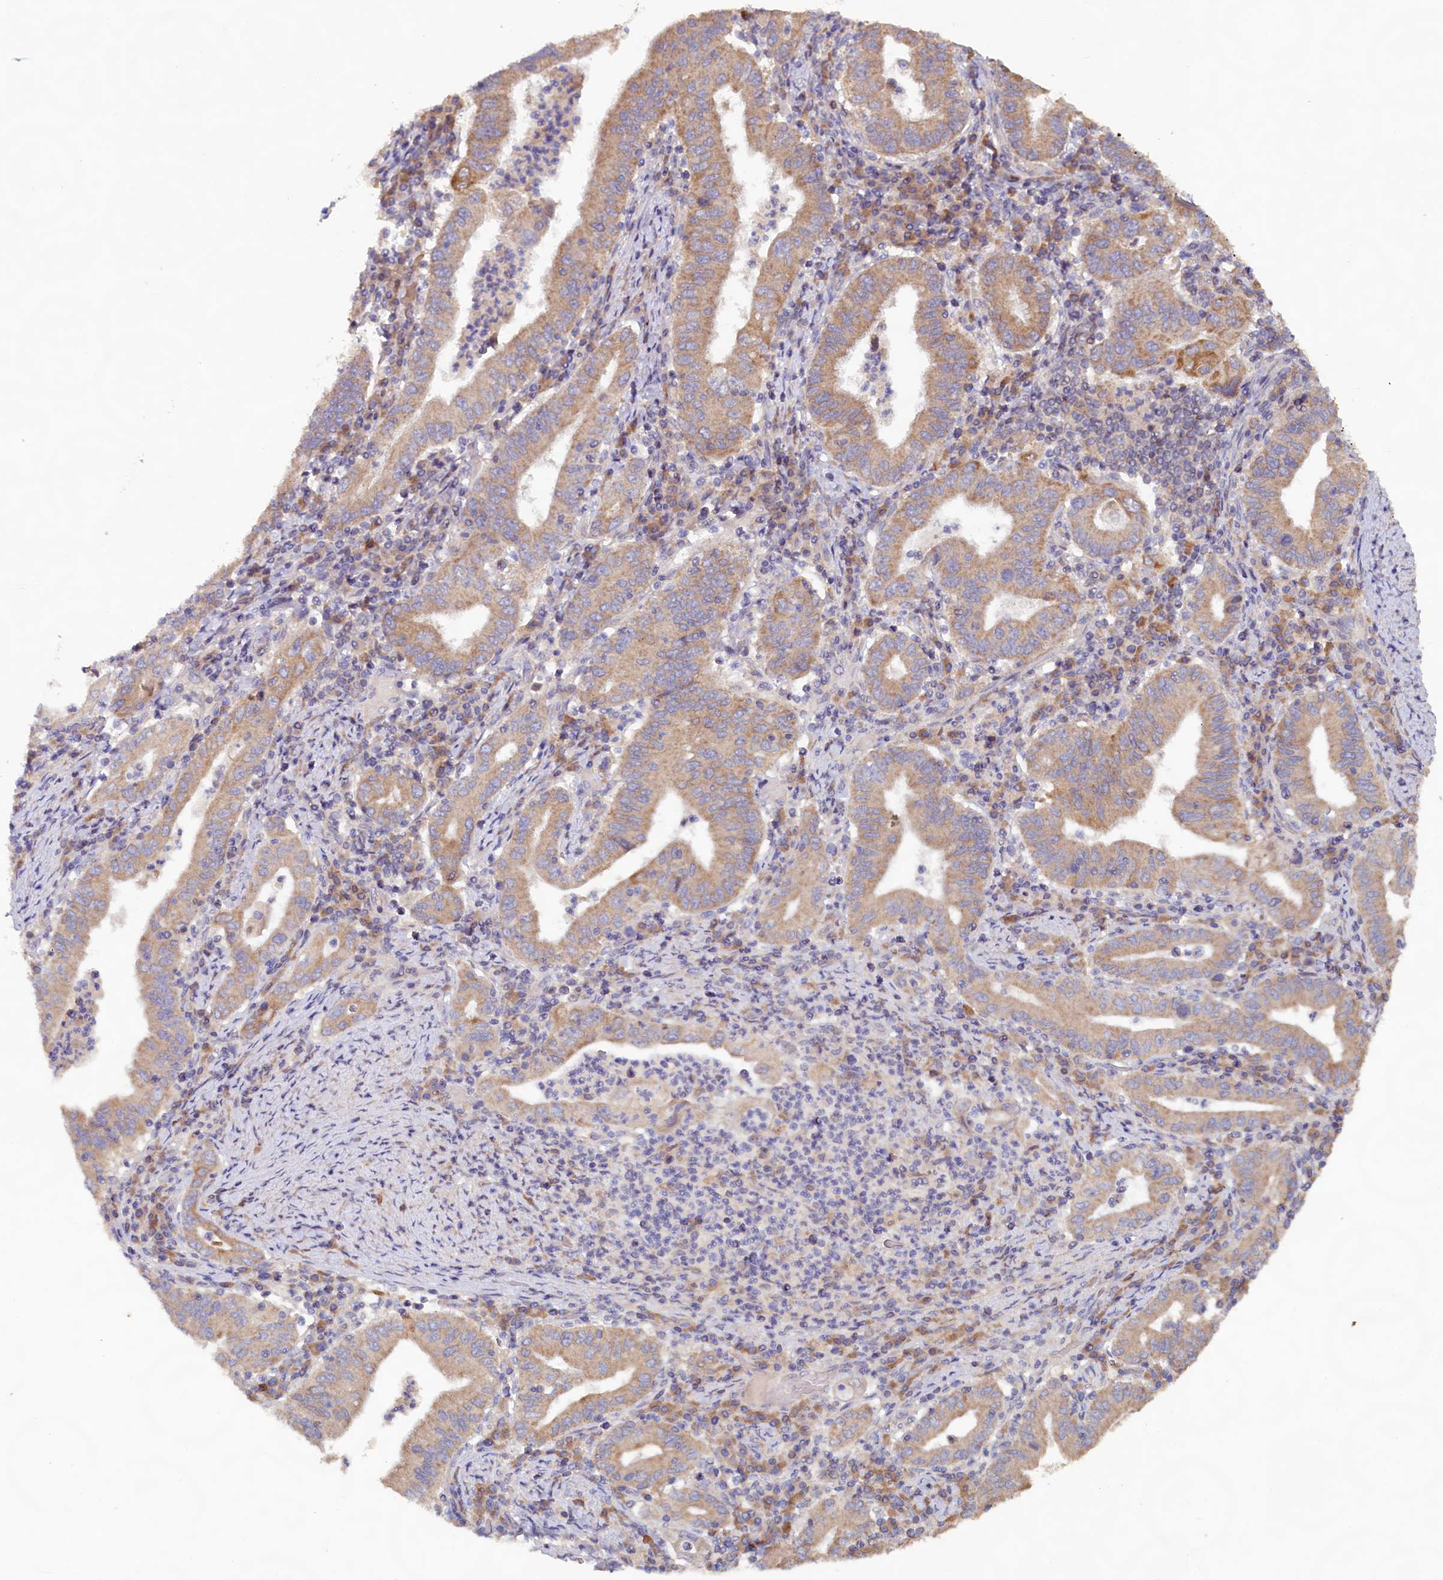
{"staining": {"intensity": "weak", "quantity": ">75%", "location": "cytoplasmic/membranous"}, "tissue": "stomach cancer", "cell_type": "Tumor cells", "image_type": "cancer", "snomed": [{"axis": "morphology", "description": "Normal tissue, NOS"}, {"axis": "morphology", "description": "Adenocarcinoma, NOS"}, {"axis": "topography", "description": "Esophagus"}, {"axis": "topography", "description": "Stomach, upper"}, {"axis": "topography", "description": "Peripheral nerve tissue"}], "caption": "A high-resolution image shows immunohistochemistry staining of stomach cancer, which reveals weak cytoplasmic/membranous expression in approximately >75% of tumor cells.", "gene": "FUNDC1", "patient": {"sex": "male", "age": 62}}